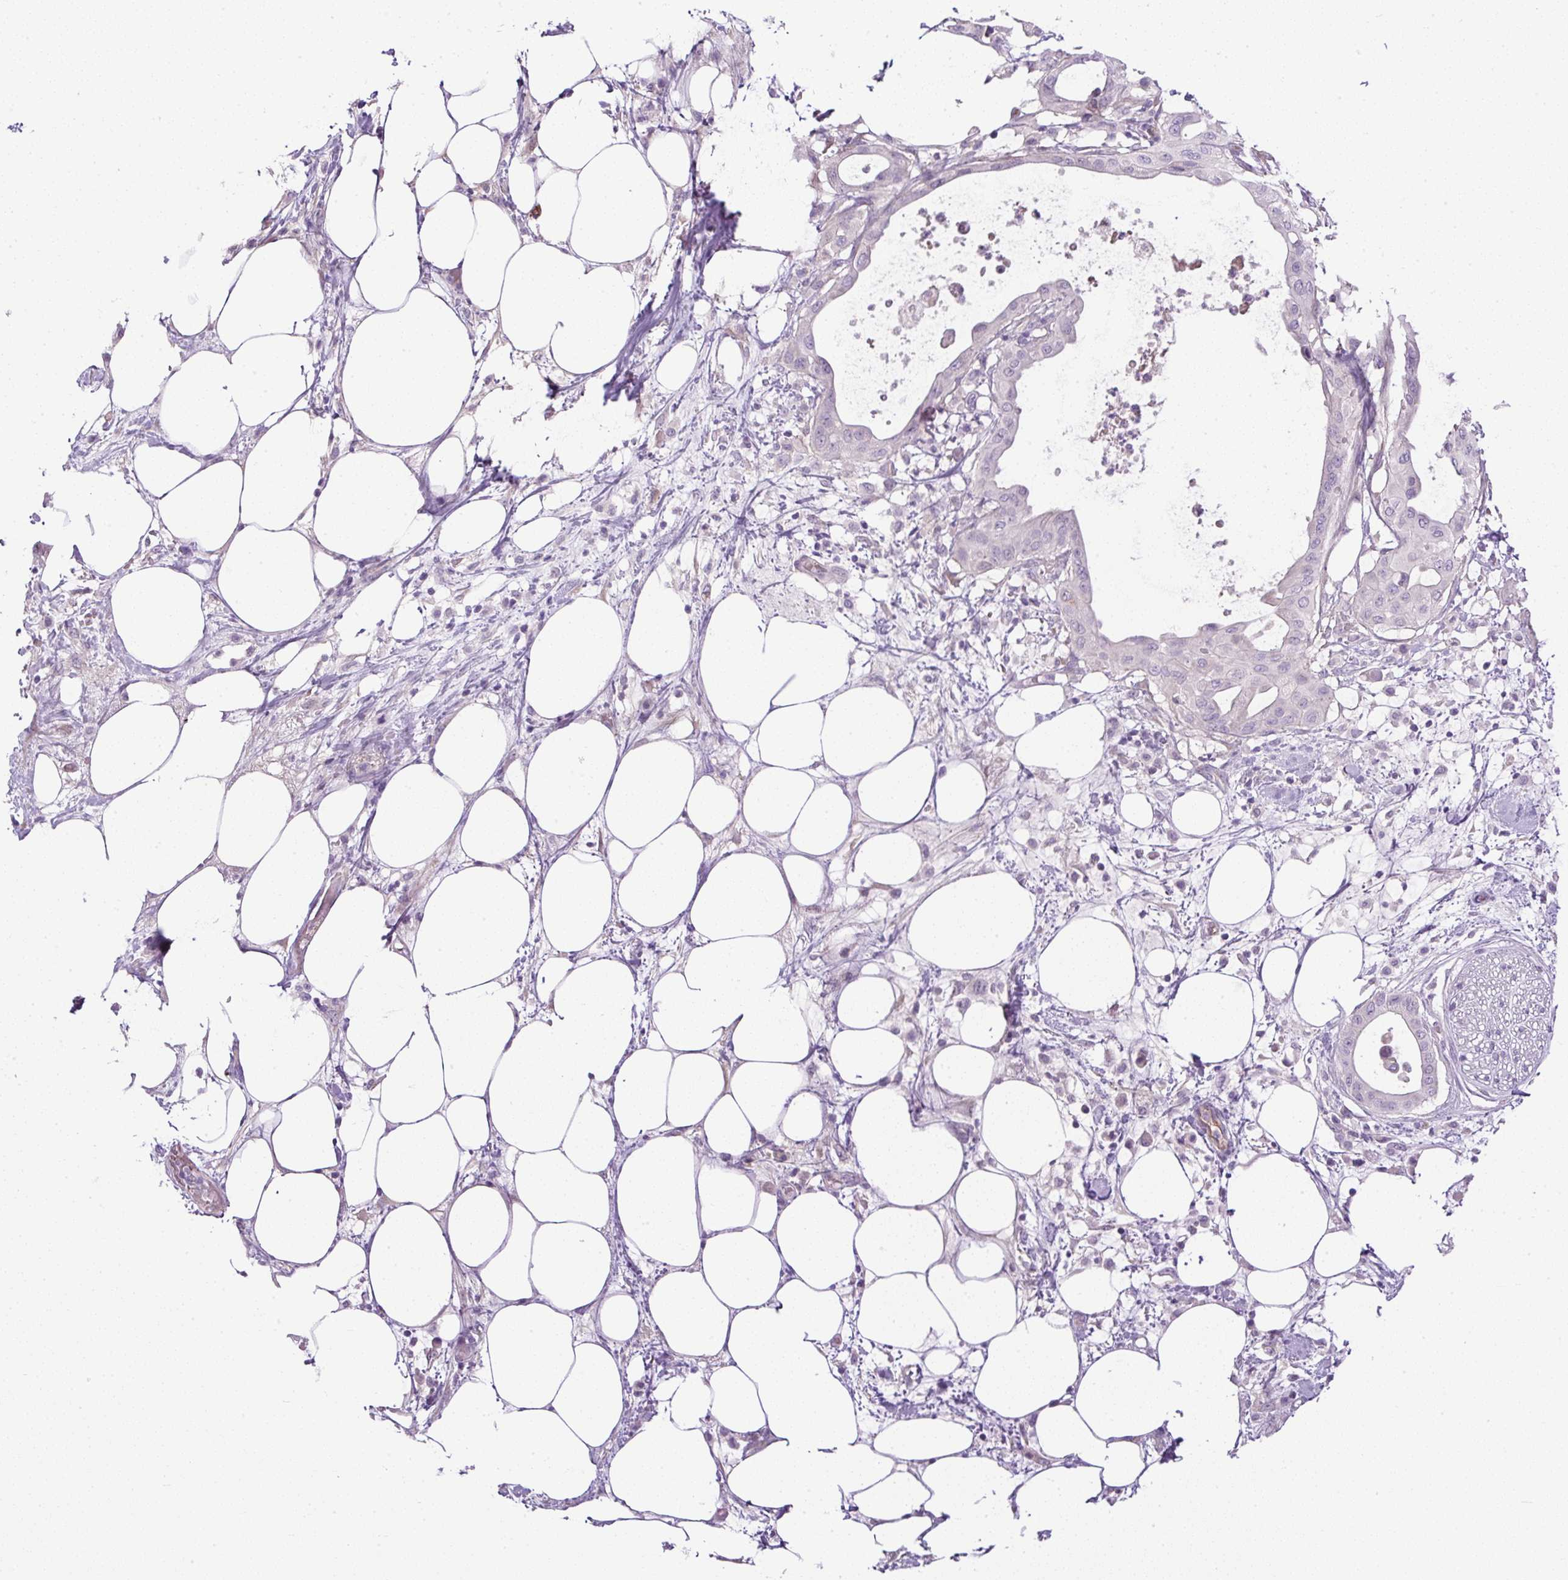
{"staining": {"intensity": "negative", "quantity": "none", "location": "none"}, "tissue": "pancreatic cancer", "cell_type": "Tumor cells", "image_type": "cancer", "snomed": [{"axis": "morphology", "description": "Adenocarcinoma, NOS"}, {"axis": "topography", "description": "Pancreas"}], "caption": "IHC micrograph of human pancreatic cancer (adenocarcinoma) stained for a protein (brown), which exhibits no positivity in tumor cells.", "gene": "LEFTY2", "patient": {"sex": "male", "age": 68}}